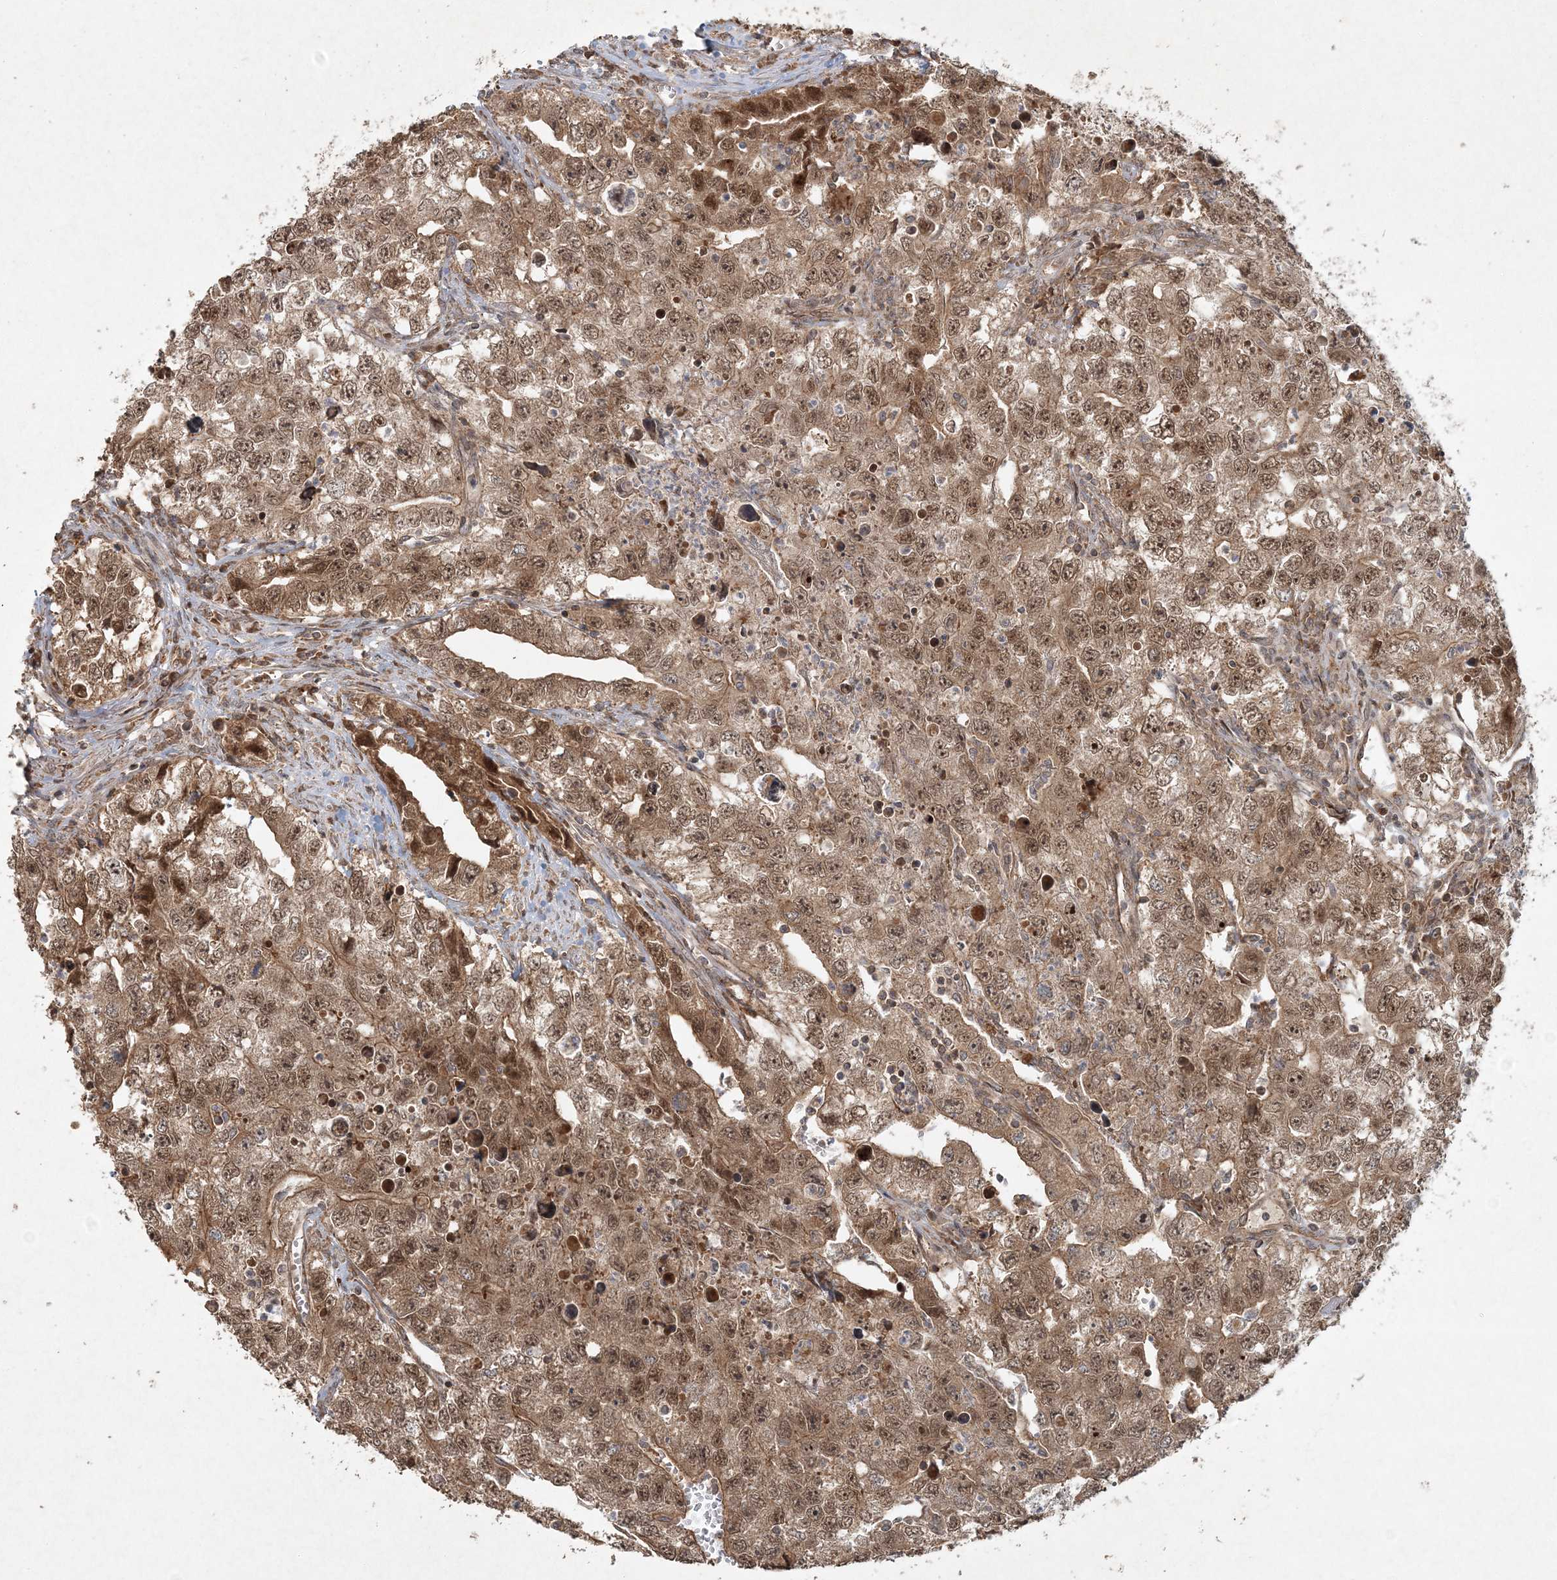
{"staining": {"intensity": "moderate", "quantity": ">75%", "location": "cytoplasmic/membranous,nuclear"}, "tissue": "testis cancer", "cell_type": "Tumor cells", "image_type": "cancer", "snomed": [{"axis": "morphology", "description": "Seminoma, NOS"}, {"axis": "morphology", "description": "Carcinoma, Embryonal, NOS"}, {"axis": "topography", "description": "Testis"}], "caption": "The image exhibits staining of seminoma (testis), revealing moderate cytoplasmic/membranous and nuclear protein expression (brown color) within tumor cells.", "gene": "ANAPC16", "patient": {"sex": "male", "age": 43}}